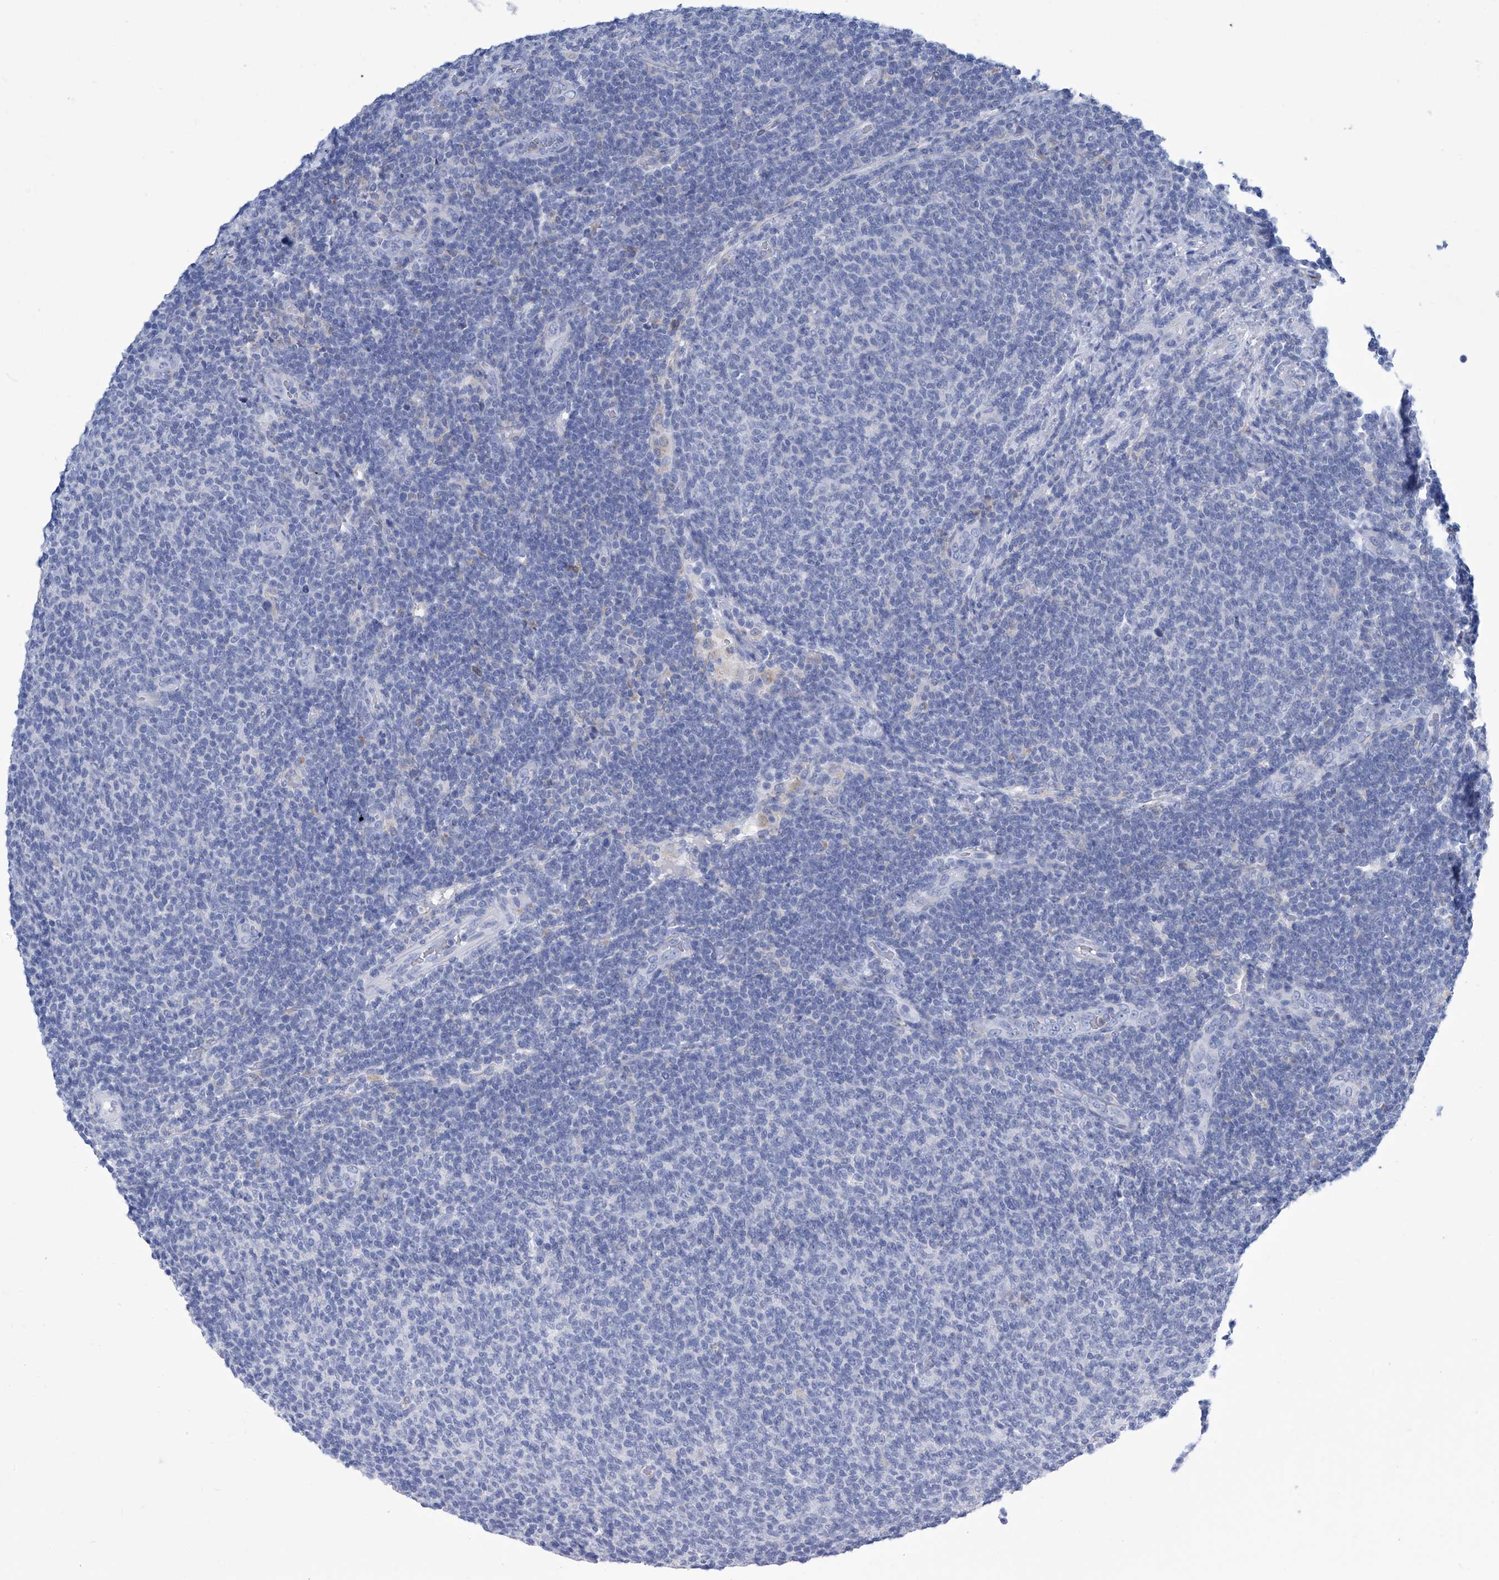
{"staining": {"intensity": "negative", "quantity": "none", "location": "none"}, "tissue": "lymphoma", "cell_type": "Tumor cells", "image_type": "cancer", "snomed": [{"axis": "morphology", "description": "Malignant lymphoma, non-Hodgkin's type, Low grade"}, {"axis": "topography", "description": "Lymph node"}], "caption": "This is a micrograph of IHC staining of low-grade malignant lymphoma, non-Hodgkin's type, which shows no expression in tumor cells.", "gene": "IMPA2", "patient": {"sex": "male", "age": 66}}